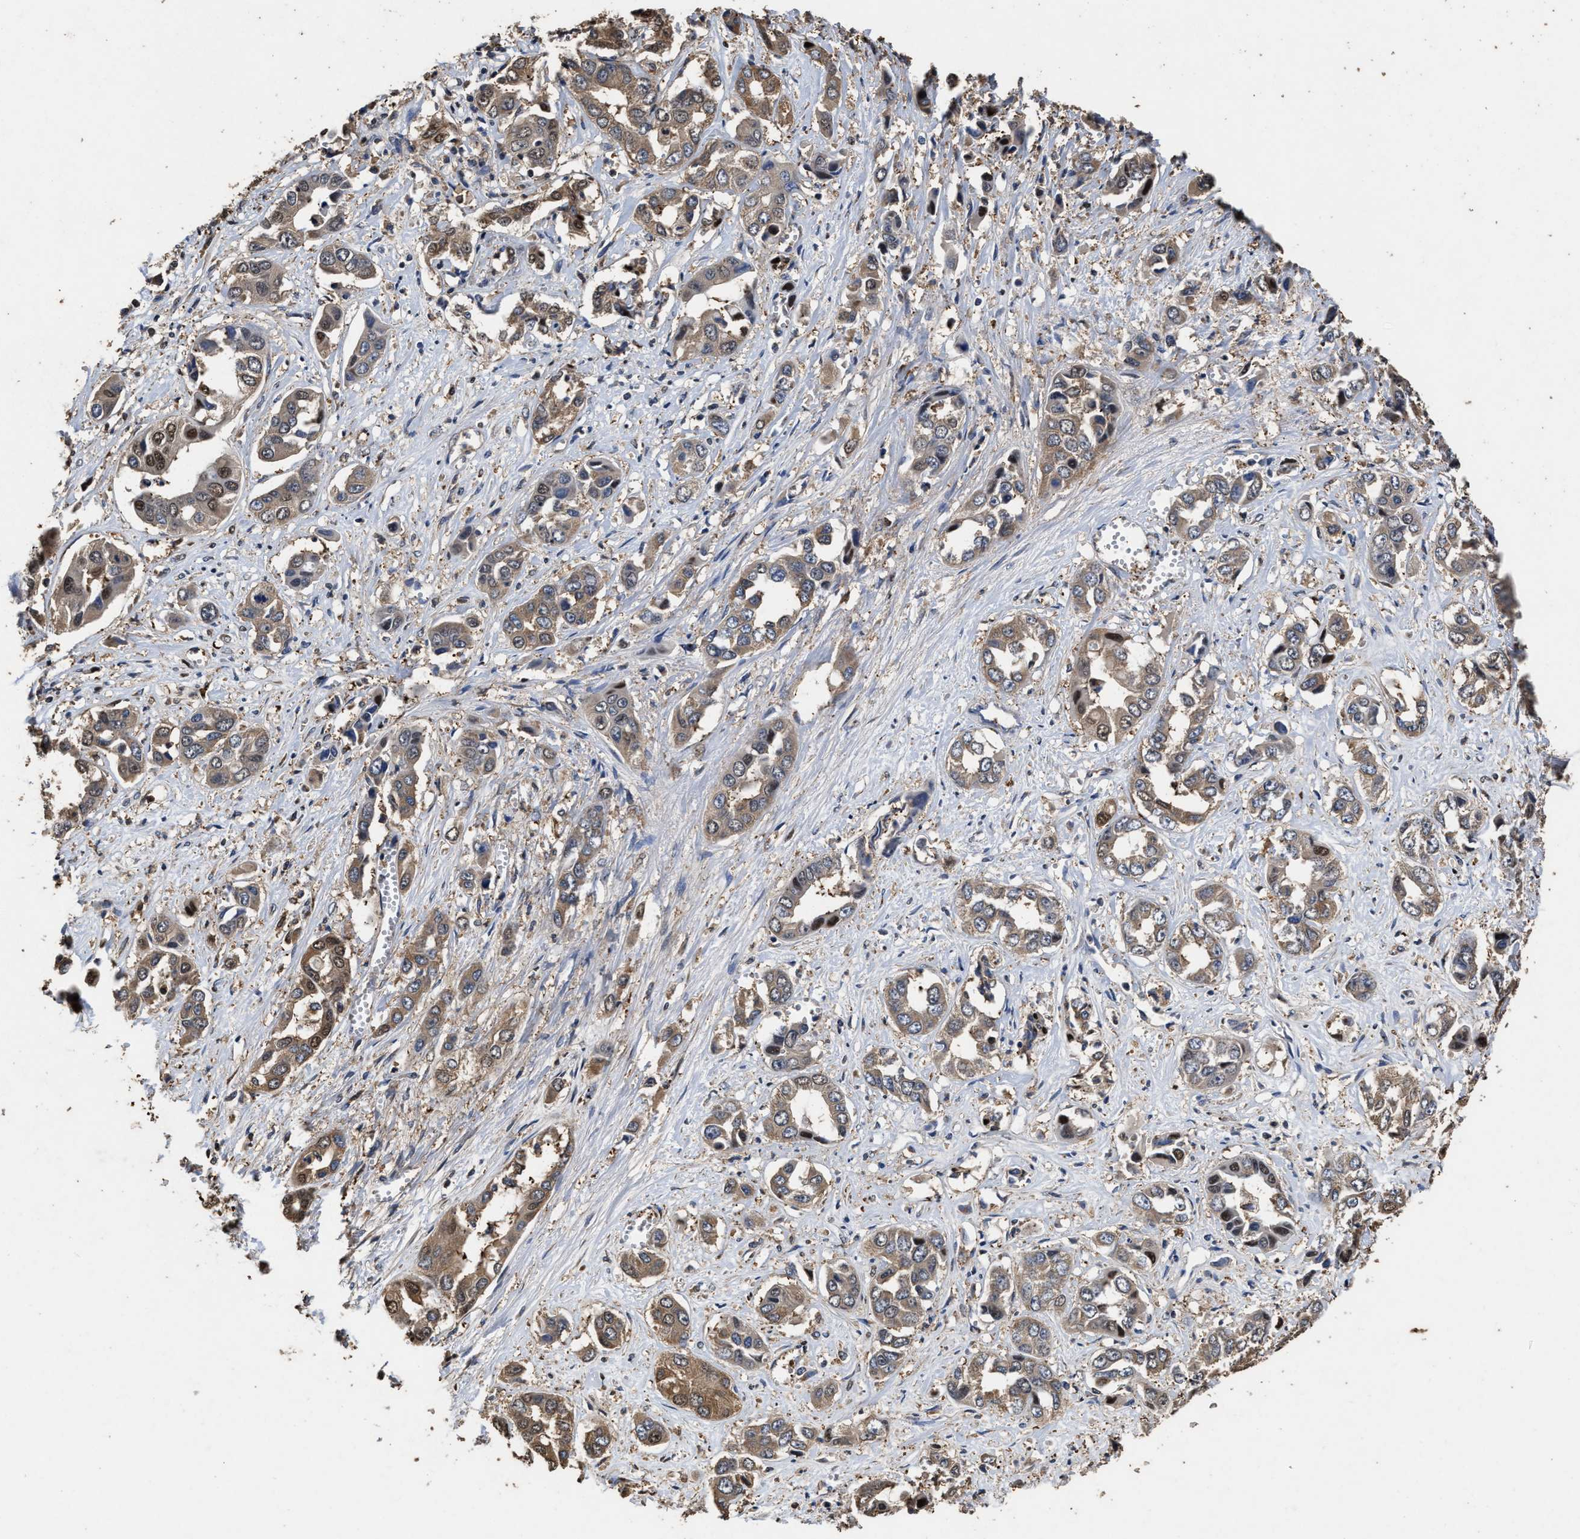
{"staining": {"intensity": "moderate", "quantity": ">75%", "location": "cytoplasmic/membranous,nuclear"}, "tissue": "liver cancer", "cell_type": "Tumor cells", "image_type": "cancer", "snomed": [{"axis": "morphology", "description": "Cholangiocarcinoma"}, {"axis": "topography", "description": "Liver"}], "caption": "Immunohistochemical staining of liver cholangiocarcinoma displays medium levels of moderate cytoplasmic/membranous and nuclear positivity in about >75% of tumor cells.", "gene": "TPST2", "patient": {"sex": "female", "age": 52}}